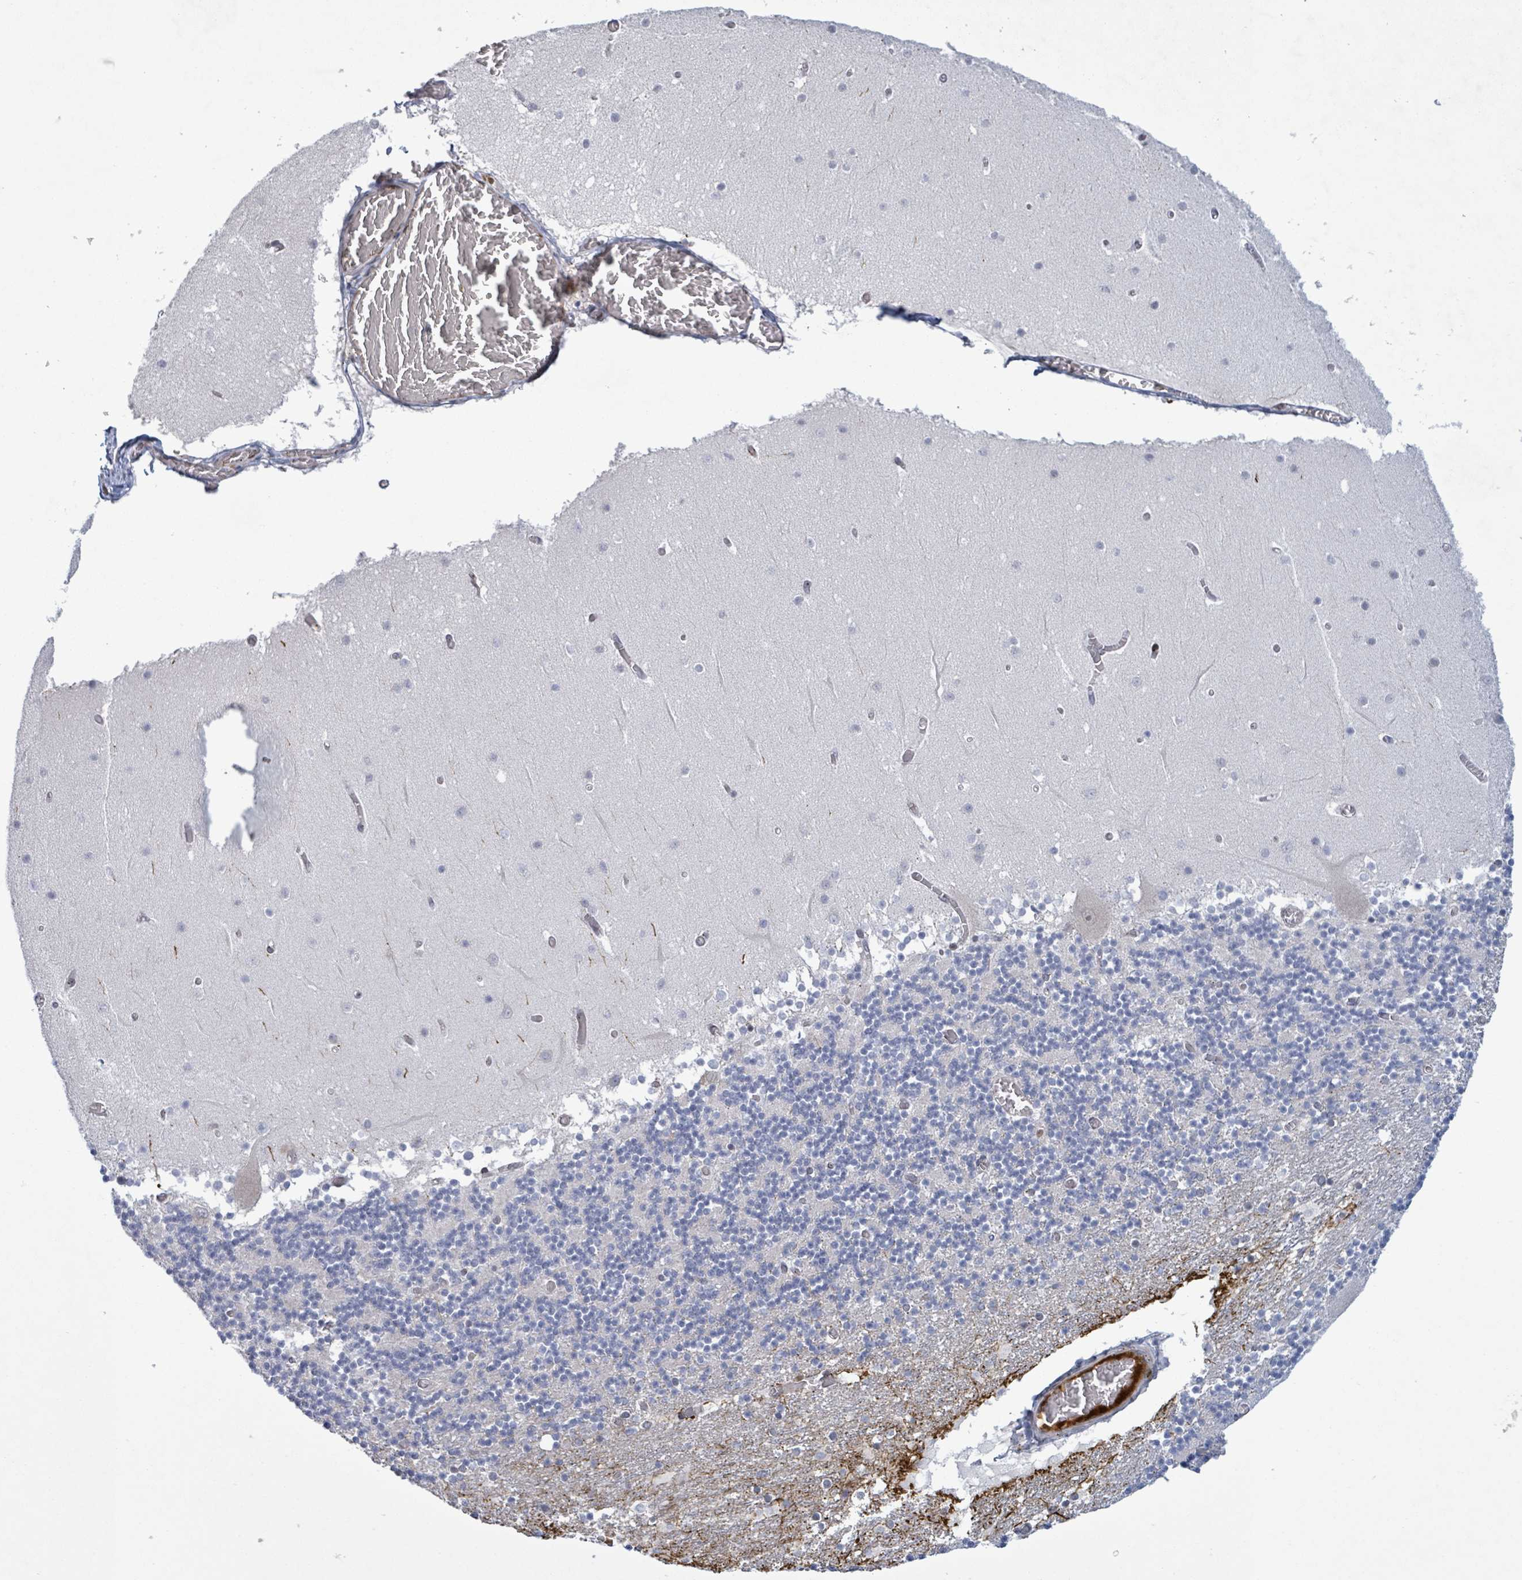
{"staining": {"intensity": "negative", "quantity": "none", "location": "none"}, "tissue": "cerebellum", "cell_type": "Cells in granular layer", "image_type": "normal", "snomed": [{"axis": "morphology", "description": "Normal tissue, NOS"}, {"axis": "topography", "description": "Cerebellum"}], "caption": "Protein analysis of unremarkable cerebellum reveals no significant expression in cells in granular layer. (DAB (3,3'-diaminobenzidine) immunohistochemistry visualized using brightfield microscopy, high magnification).", "gene": "TUSC1", "patient": {"sex": "female", "age": 28}}